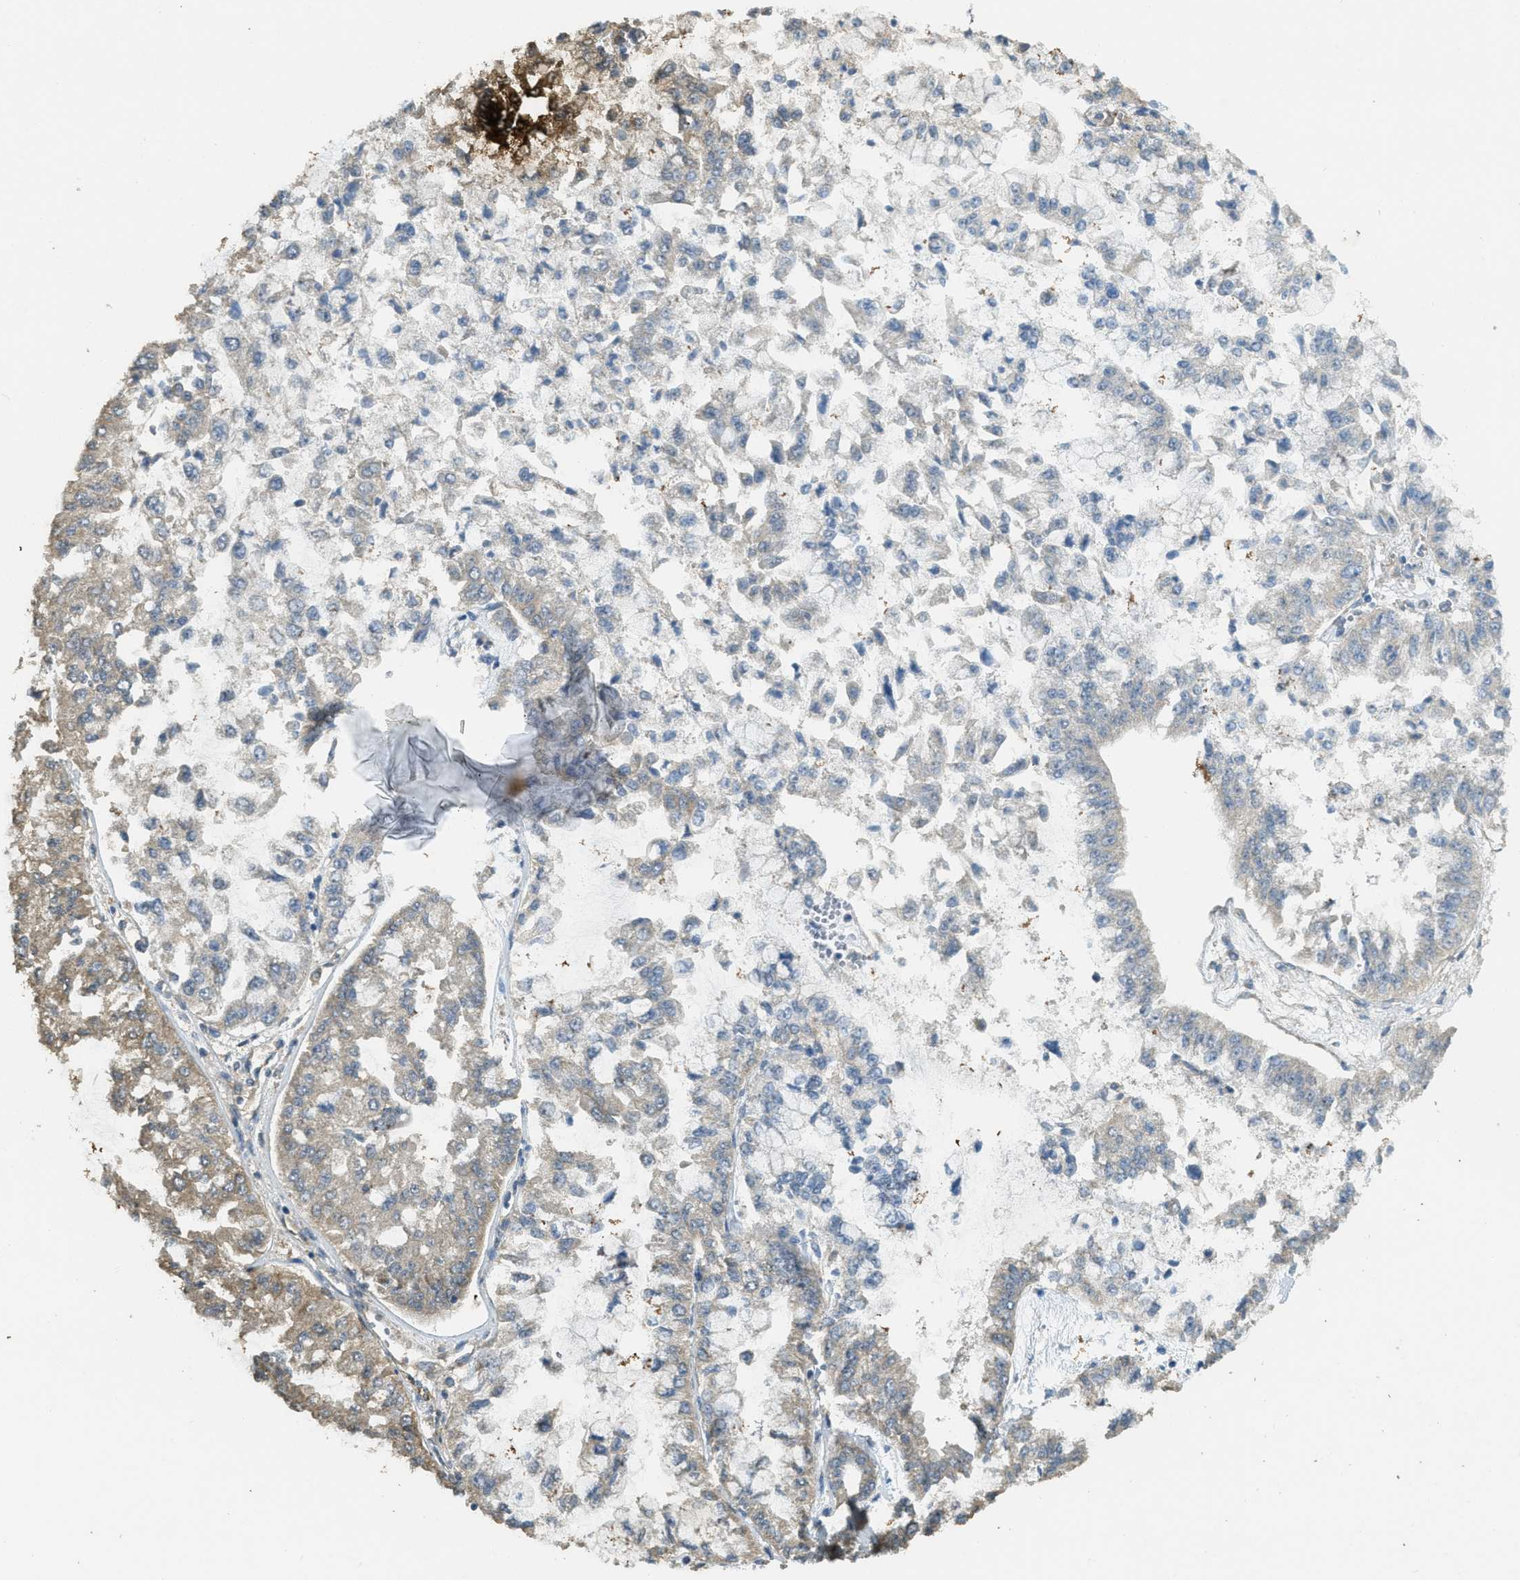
{"staining": {"intensity": "moderate", "quantity": "25%-75%", "location": "cytoplasmic/membranous"}, "tissue": "liver cancer", "cell_type": "Tumor cells", "image_type": "cancer", "snomed": [{"axis": "morphology", "description": "Cholangiocarcinoma"}, {"axis": "topography", "description": "Liver"}], "caption": "Immunohistochemistry (DAB) staining of cholangiocarcinoma (liver) exhibits moderate cytoplasmic/membranous protein staining in about 25%-75% of tumor cells.", "gene": "CD276", "patient": {"sex": "female", "age": 79}}